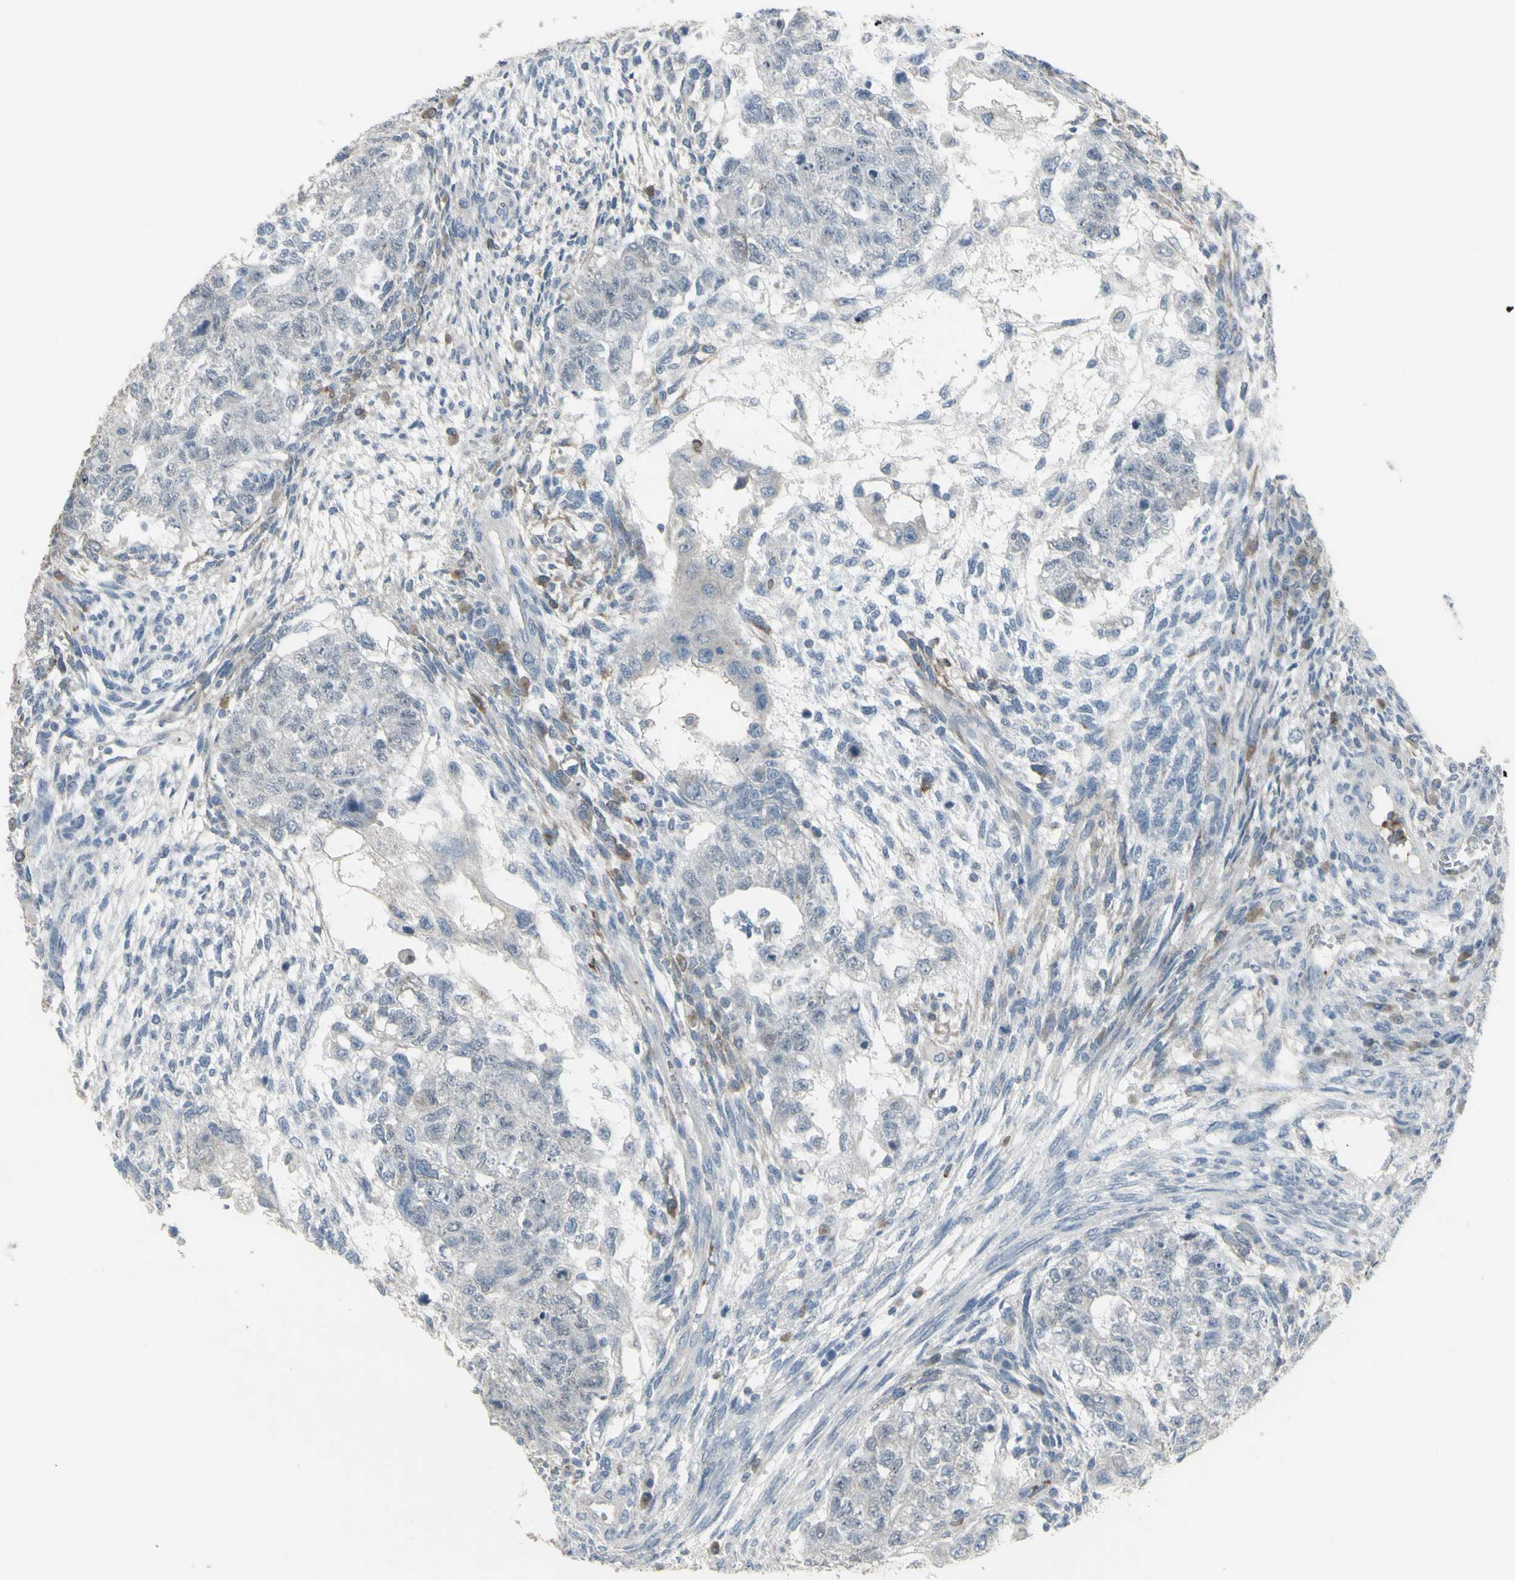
{"staining": {"intensity": "negative", "quantity": "none", "location": "none"}, "tissue": "testis cancer", "cell_type": "Tumor cells", "image_type": "cancer", "snomed": [{"axis": "morphology", "description": "Normal tissue, NOS"}, {"axis": "morphology", "description": "Carcinoma, Embryonal, NOS"}, {"axis": "topography", "description": "Testis"}], "caption": "Histopathology image shows no significant protein staining in tumor cells of embryonal carcinoma (testis).", "gene": "CD79B", "patient": {"sex": "male", "age": 36}}